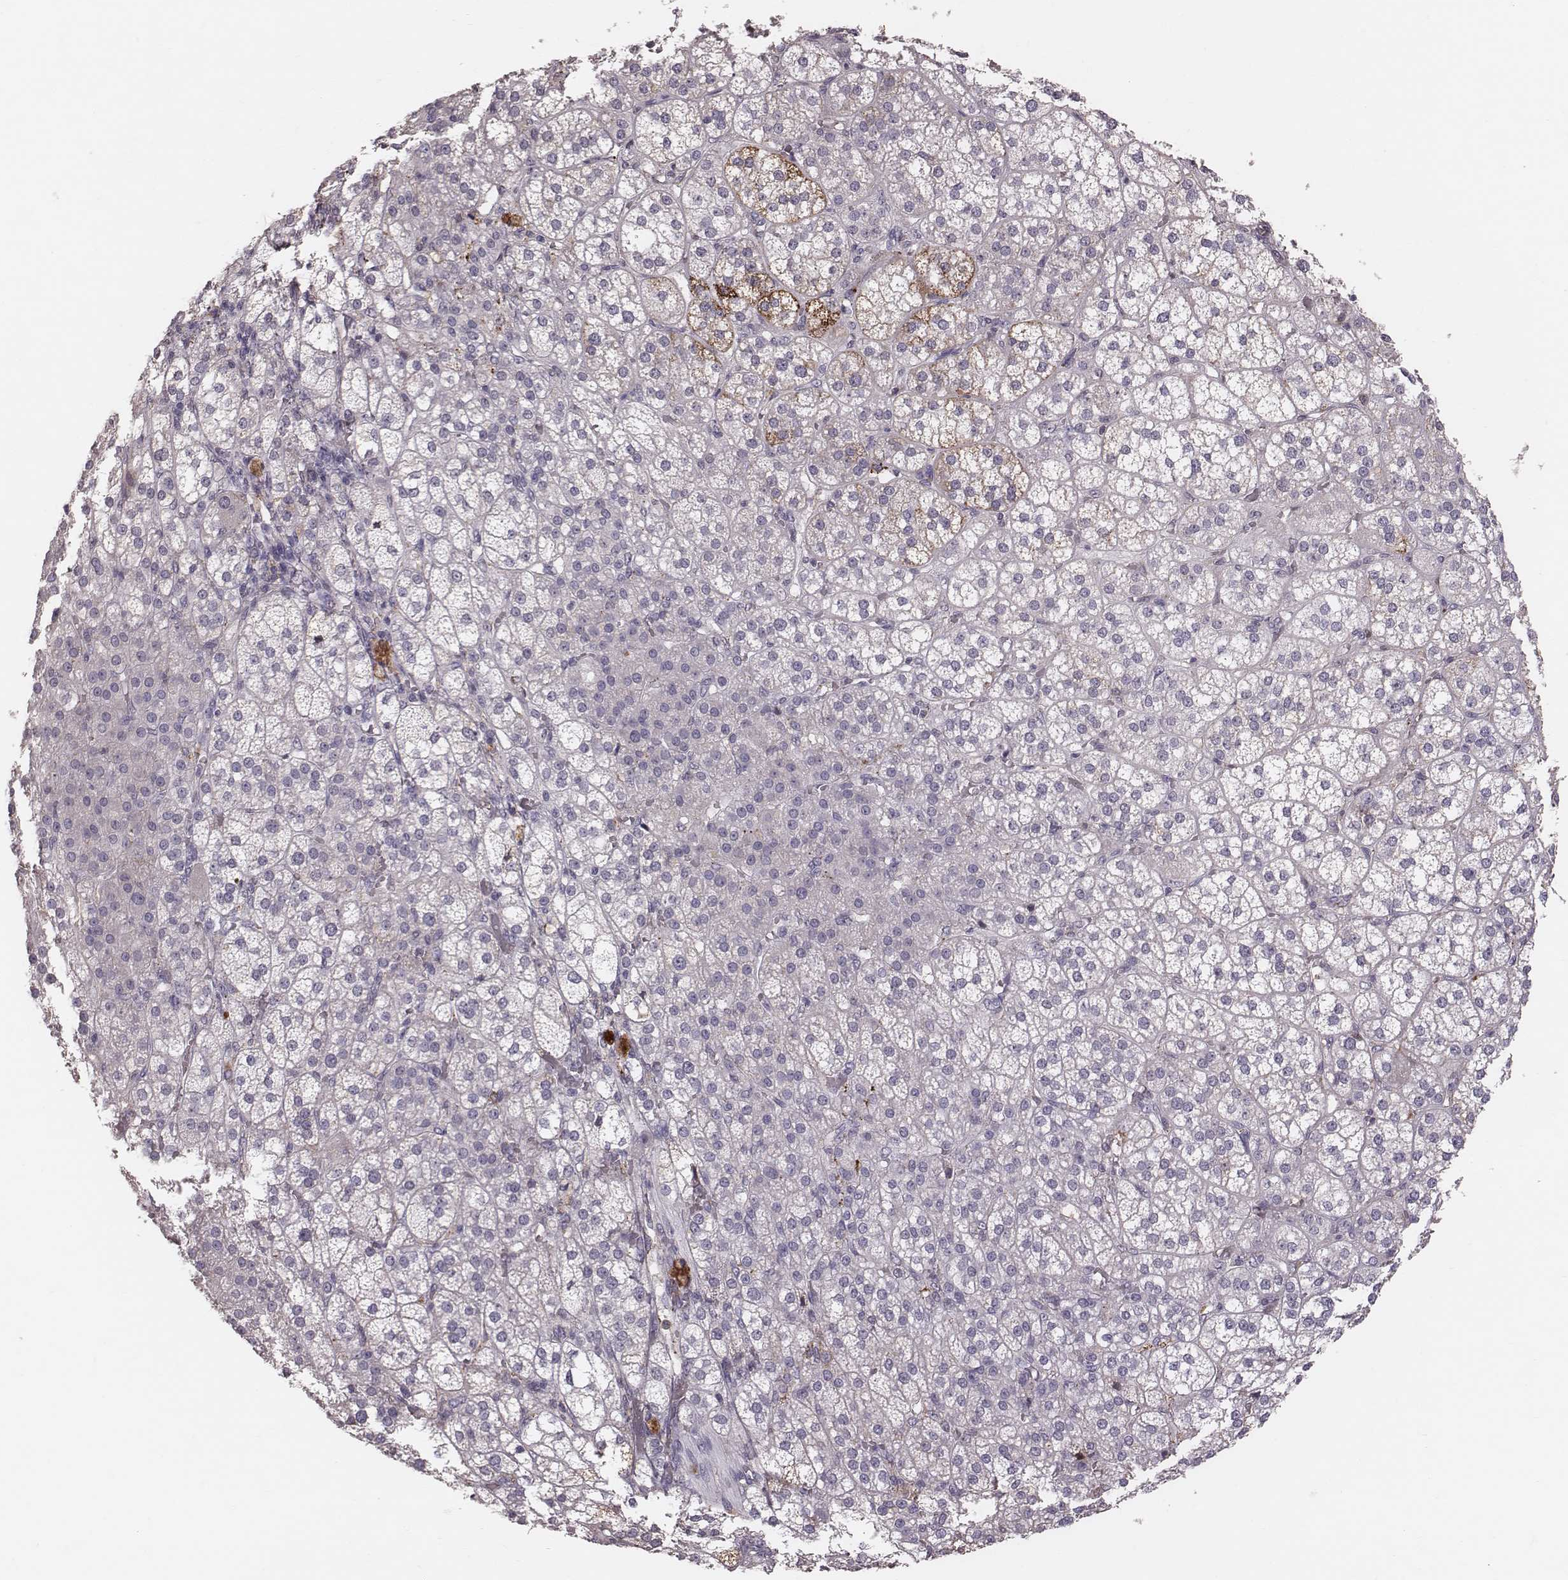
{"staining": {"intensity": "negative", "quantity": "none", "location": "none"}, "tissue": "adrenal gland", "cell_type": "Glandular cells", "image_type": "normal", "snomed": [{"axis": "morphology", "description": "Normal tissue, NOS"}, {"axis": "topography", "description": "Adrenal gland"}], "caption": "Histopathology image shows no protein staining in glandular cells of unremarkable adrenal gland.", "gene": "CFTR", "patient": {"sex": "female", "age": 60}}